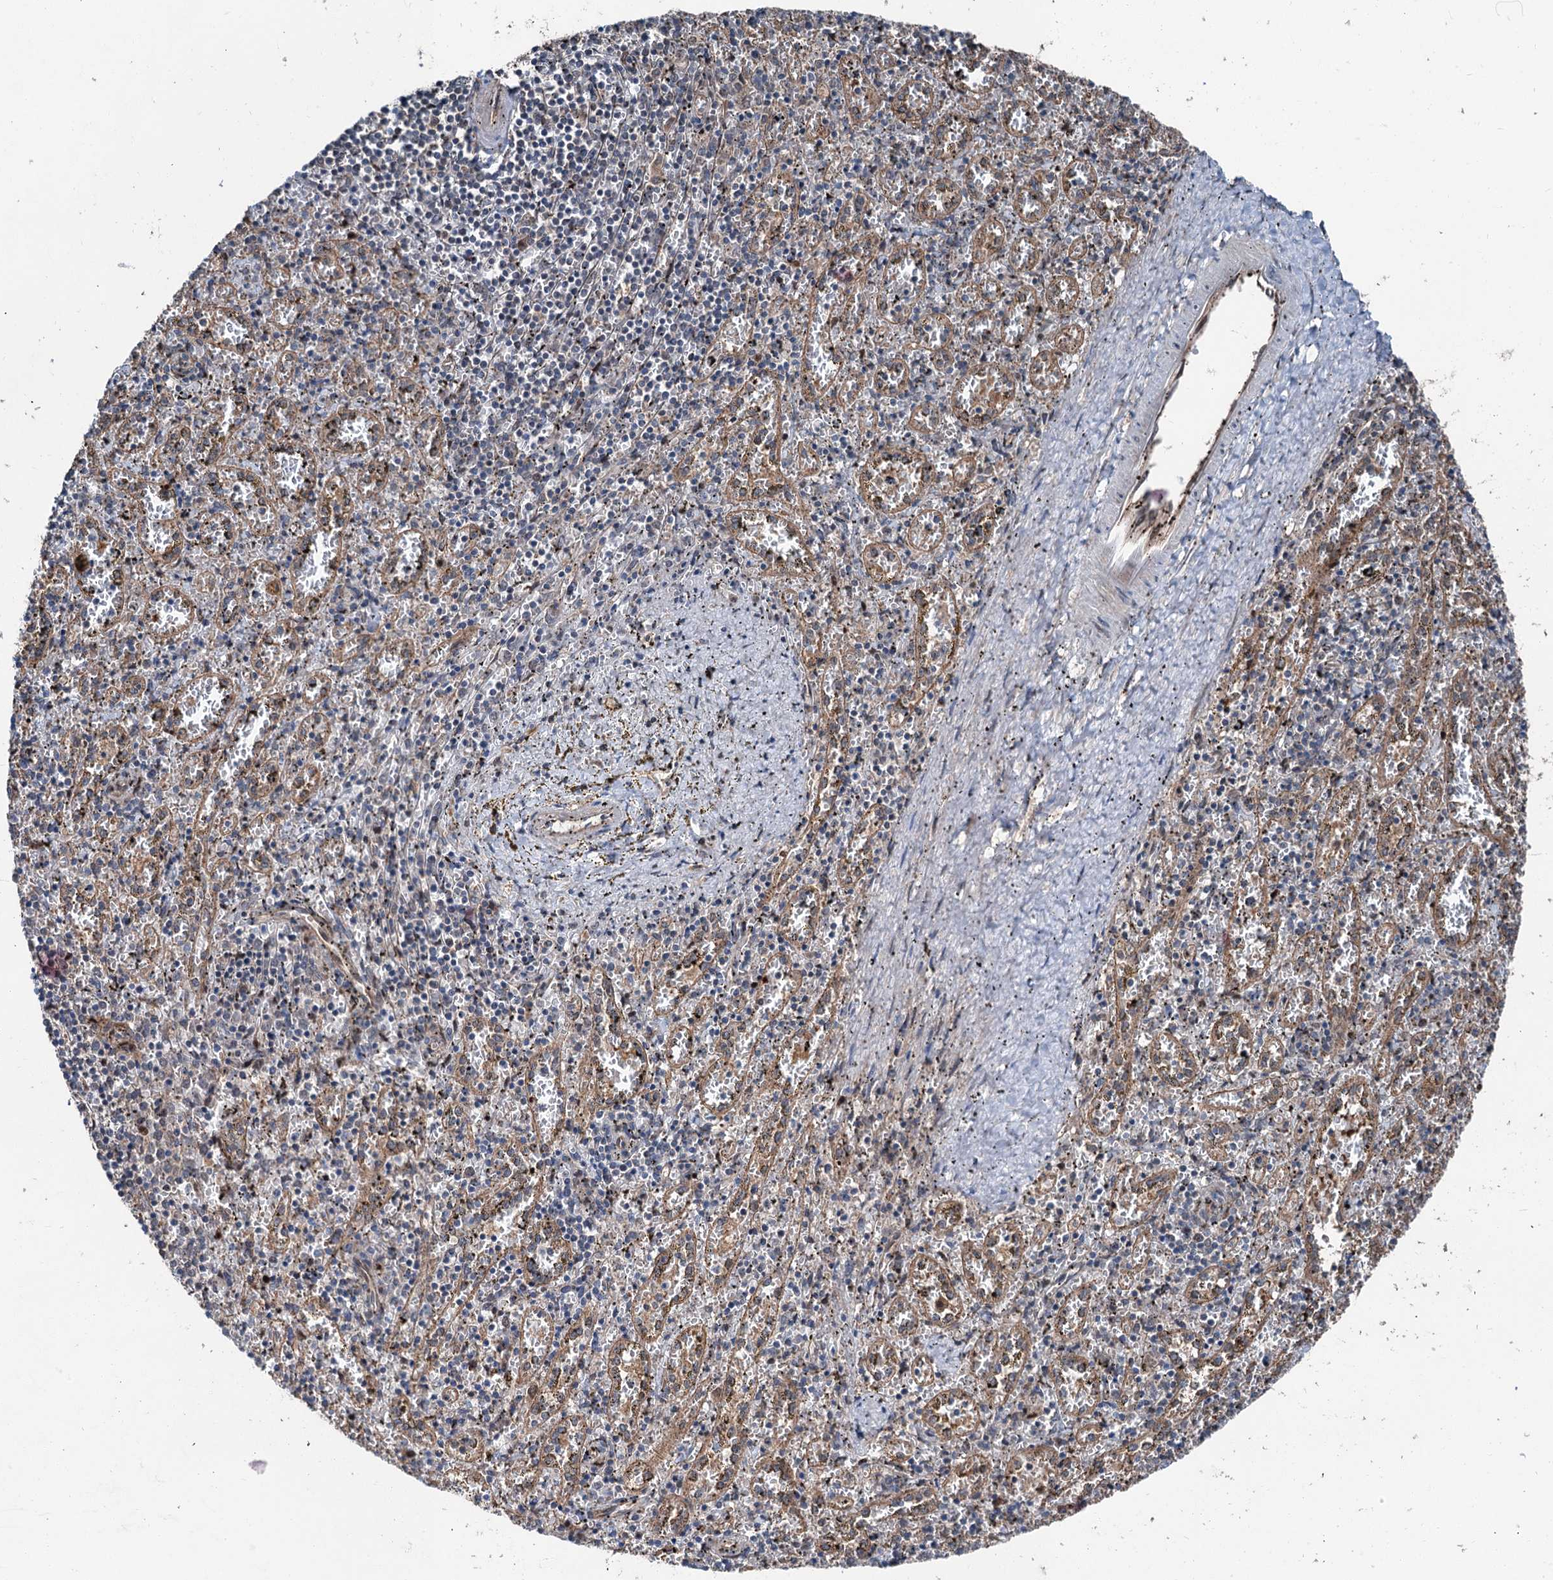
{"staining": {"intensity": "negative", "quantity": "none", "location": "none"}, "tissue": "spleen", "cell_type": "Cells in red pulp", "image_type": "normal", "snomed": [{"axis": "morphology", "description": "Normal tissue, NOS"}, {"axis": "topography", "description": "Spleen"}], "caption": "The micrograph displays no staining of cells in red pulp in benign spleen. Brightfield microscopy of immunohistochemistry stained with DAB (3,3'-diaminobenzidine) (brown) and hematoxylin (blue), captured at high magnification.", "gene": "PSMD13", "patient": {"sex": "male", "age": 11}}